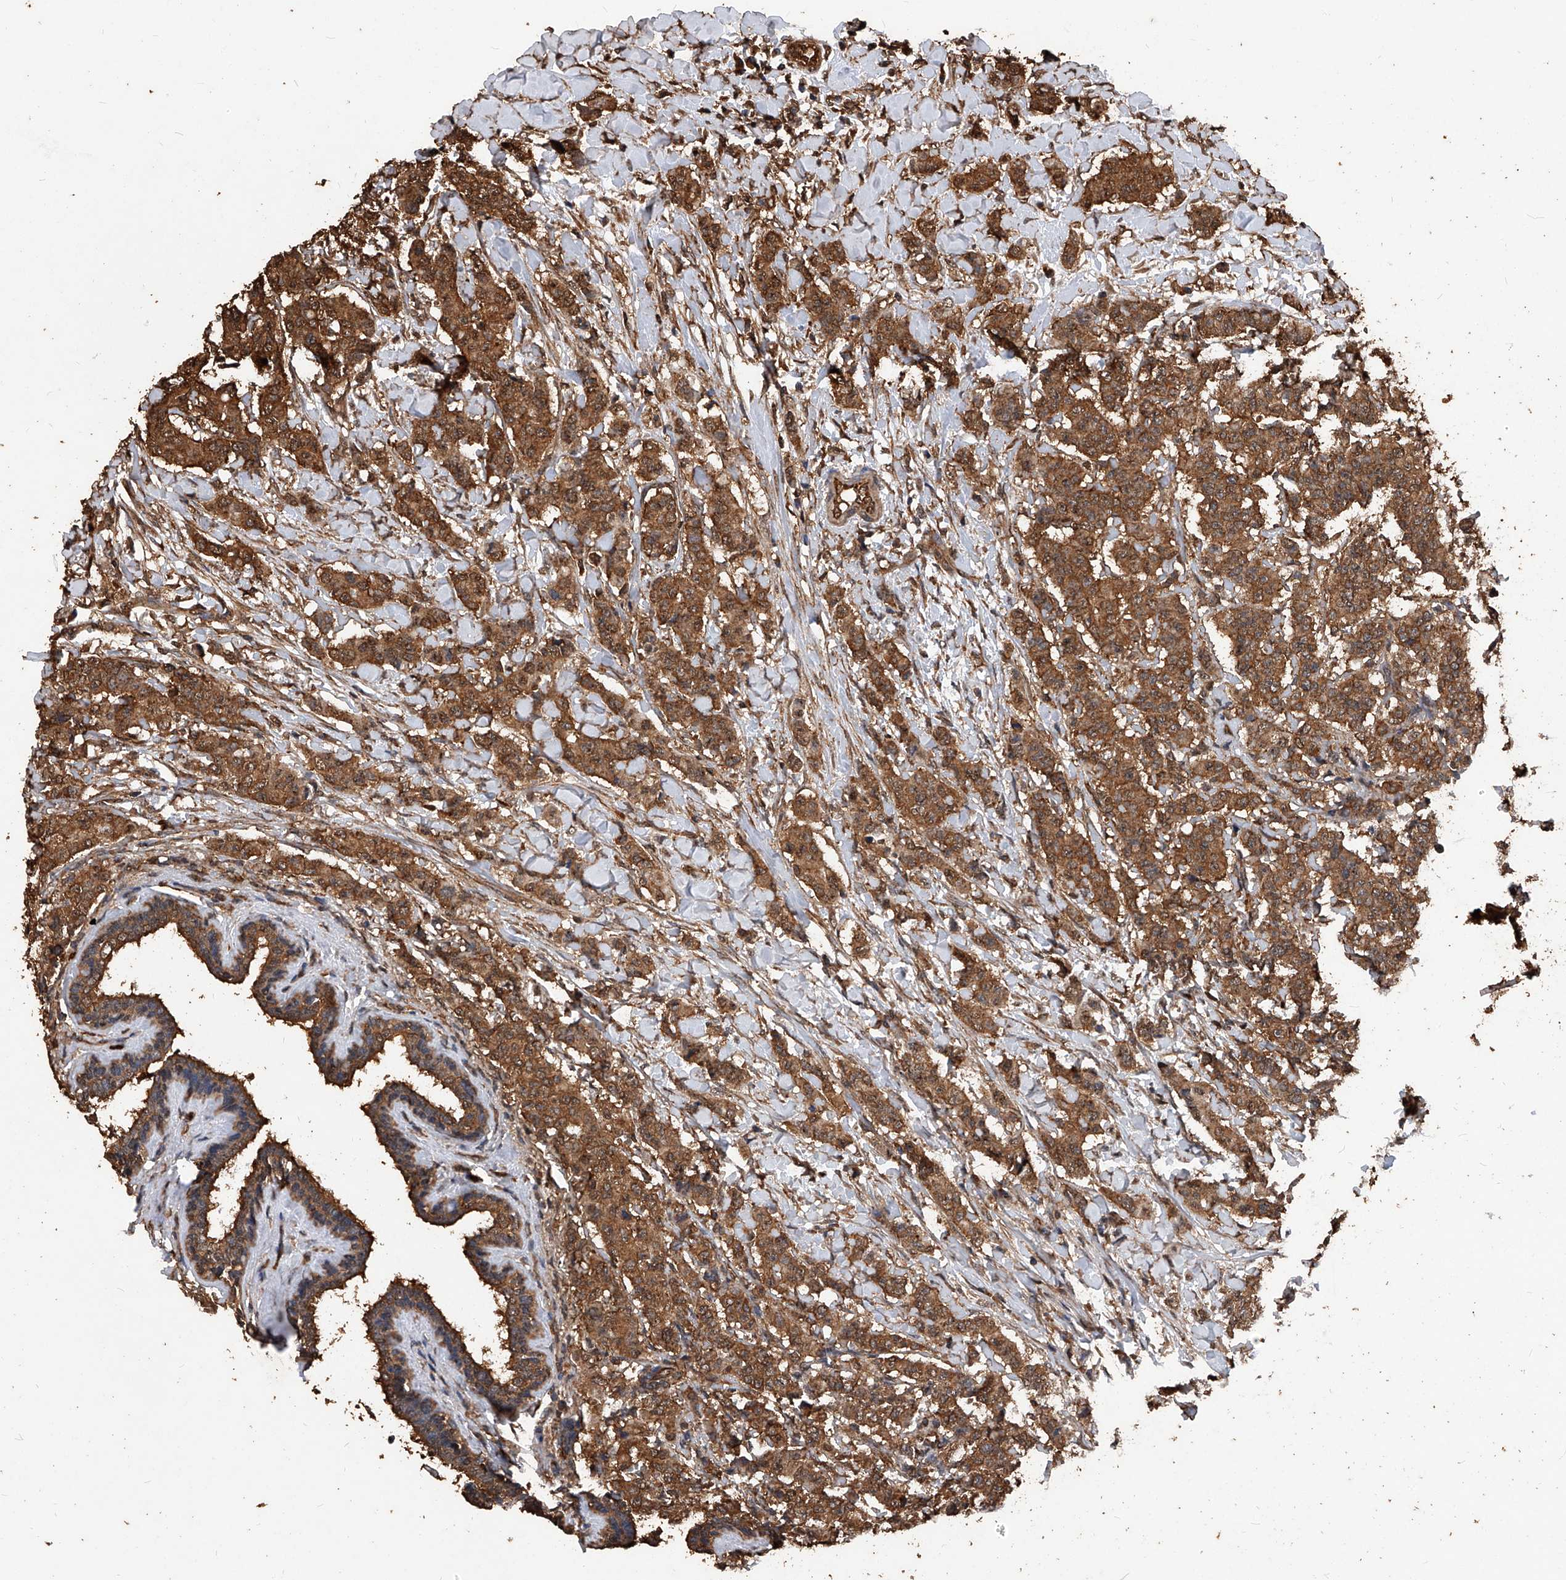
{"staining": {"intensity": "moderate", "quantity": ">75%", "location": "cytoplasmic/membranous"}, "tissue": "breast cancer", "cell_type": "Tumor cells", "image_type": "cancer", "snomed": [{"axis": "morphology", "description": "Duct carcinoma"}, {"axis": "topography", "description": "Breast"}], "caption": "Brown immunohistochemical staining in human breast invasive ductal carcinoma displays moderate cytoplasmic/membranous positivity in approximately >75% of tumor cells. The protein of interest is shown in brown color, while the nuclei are stained blue.", "gene": "UCP2", "patient": {"sex": "female", "age": 40}}